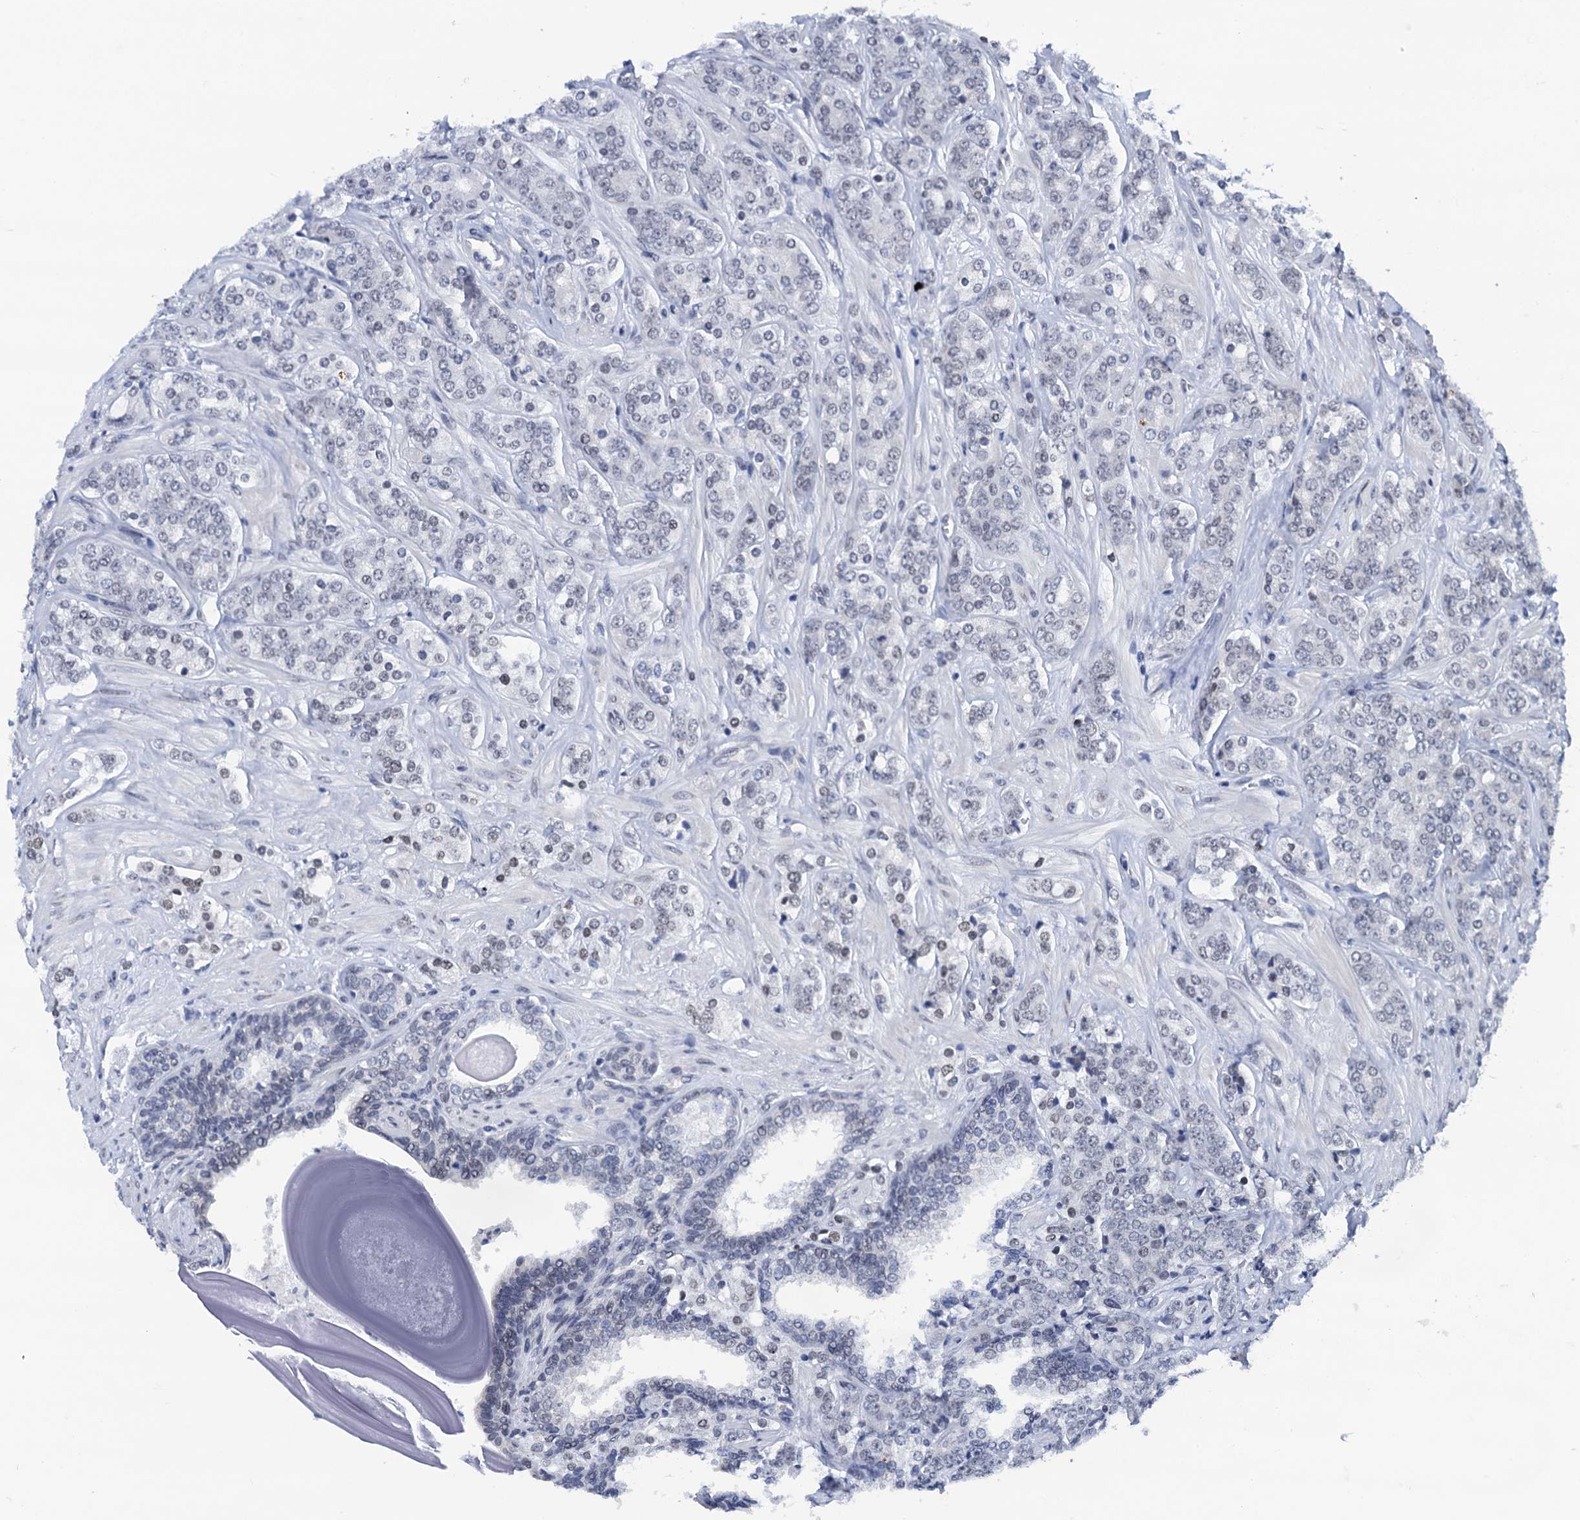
{"staining": {"intensity": "weak", "quantity": "<25%", "location": "nuclear"}, "tissue": "prostate cancer", "cell_type": "Tumor cells", "image_type": "cancer", "snomed": [{"axis": "morphology", "description": "Adenocarcinoma, High grade"}, {"axis": "topography", "description": "Prostate"}], "caption": "Prostate cancer stained for a protein using immunohistochemistry reveals no expression tumor cells.", "gene": "C16orf87", "patient": {"sex": "male", "age": 62}}